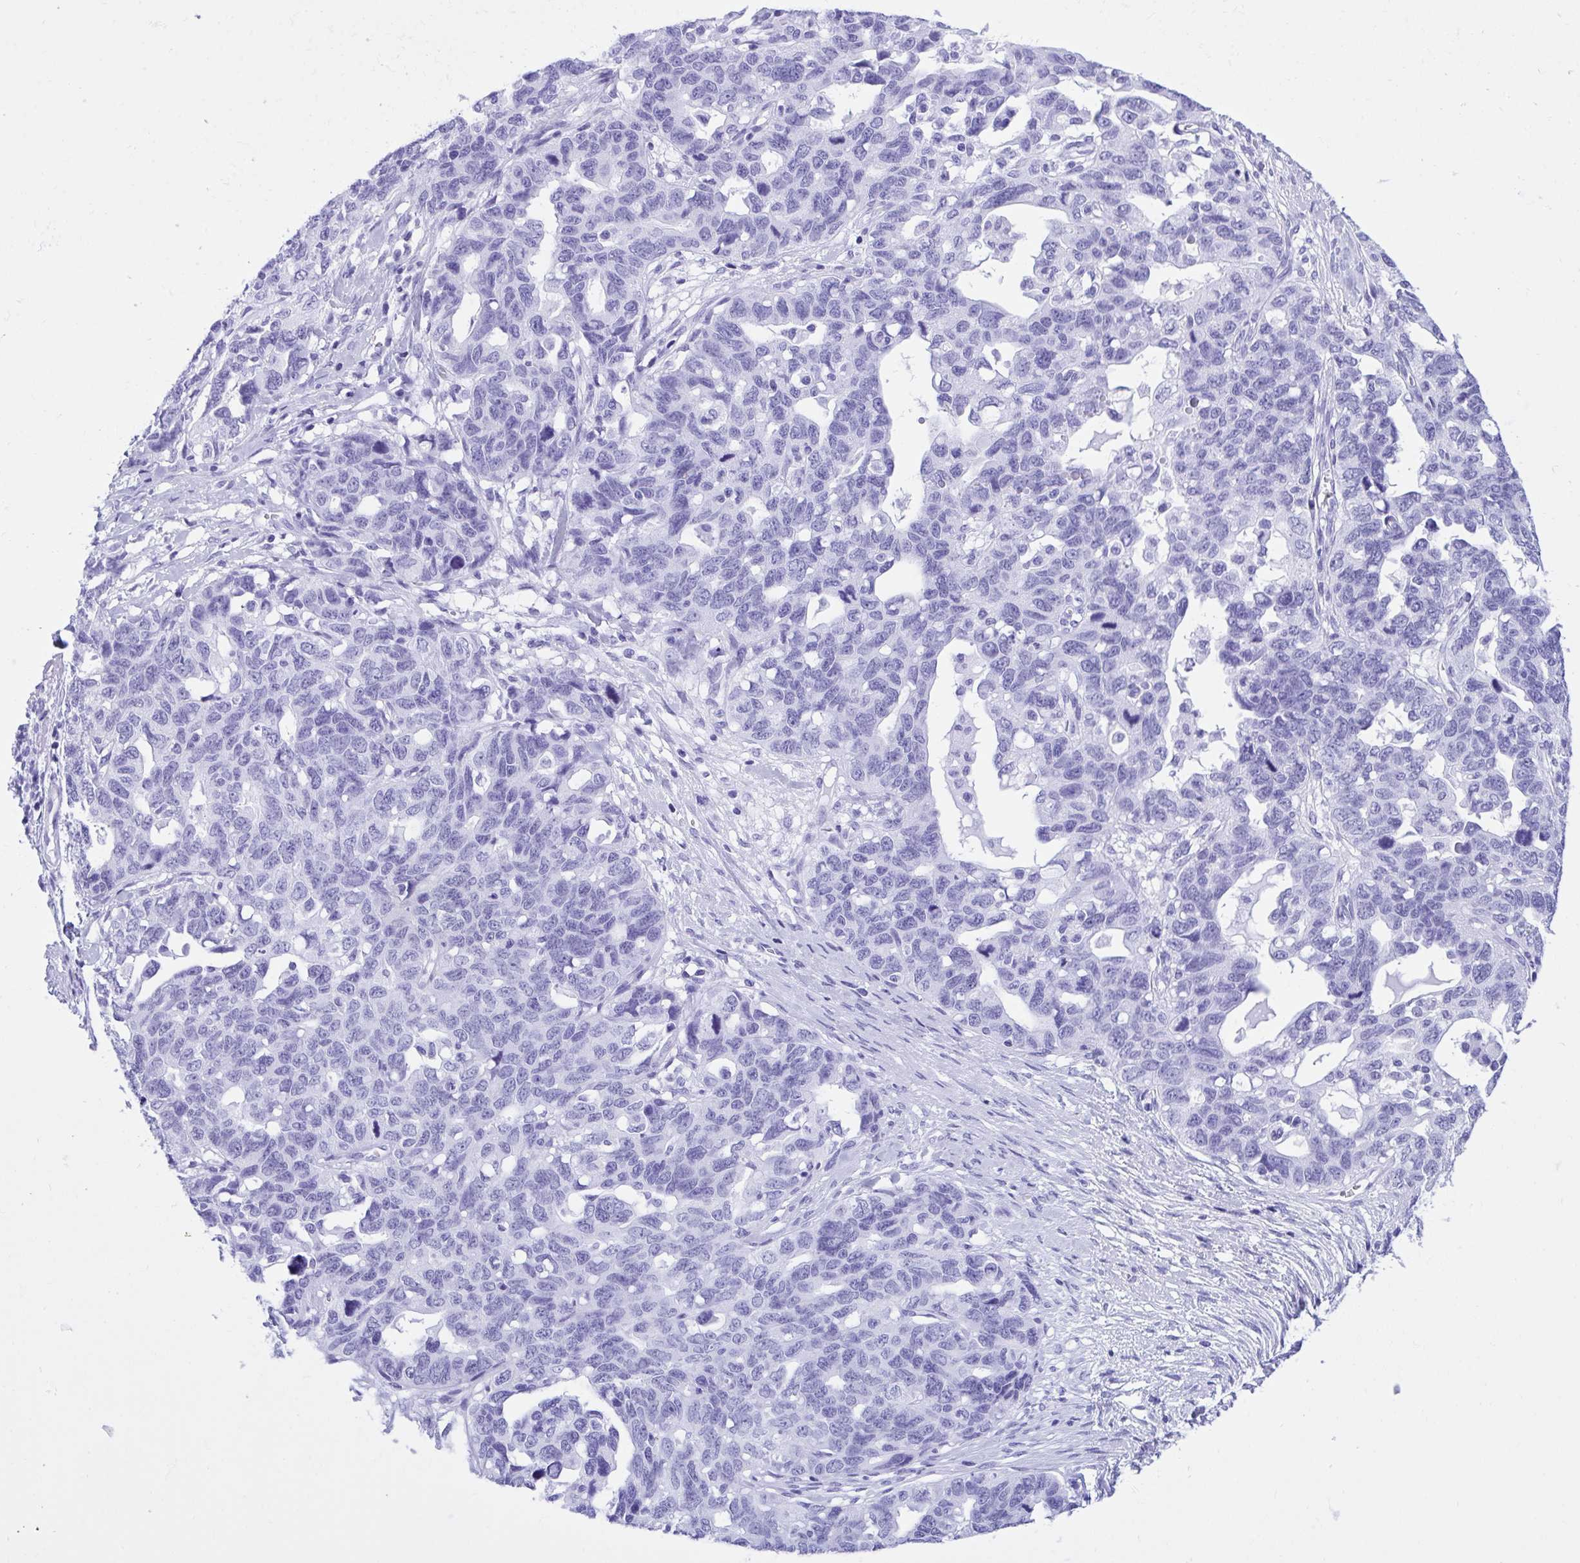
{"staining": {"intensity": "negative", "quantity": "none", "location": "none"}, "tissue": "ovarian cancer", "cell_type": "Tumor cells", "image_type": "cancer", "snomed": [{"axis": "morphology", "description": "Cystadenocarcinoma, serous, NOS"}, {"axis": "topography", "description": "Ovary"}], "caption": "Tumor cells are negative for protein expression in human ovarian serous cystadenocarcinoma.", "gene": "TLN2", "patient": {"sex": "female", "age": 69}}